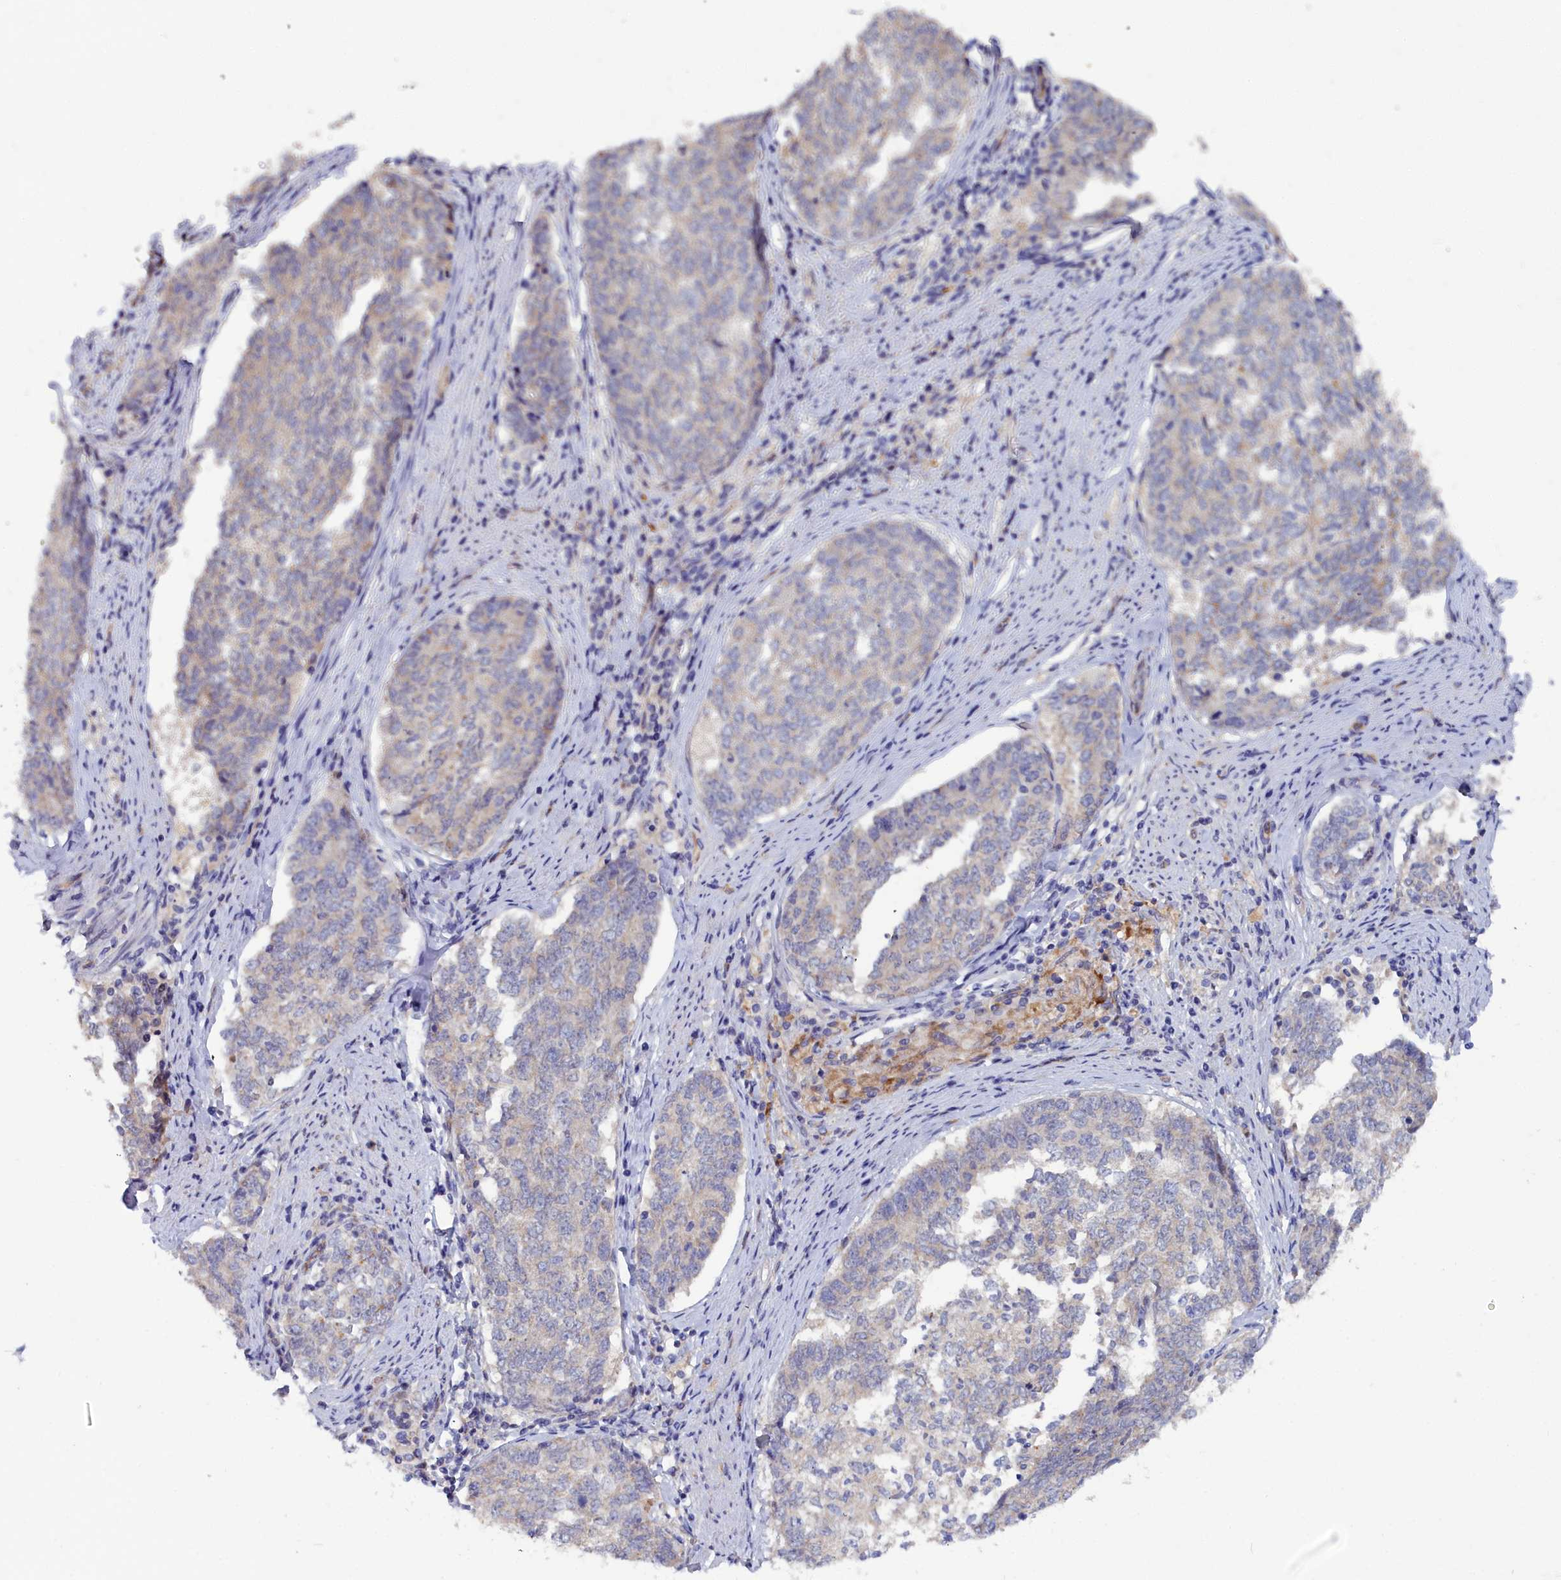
{"staining": {"intensity": "negative", "quantity": "none", "location": "none"}, "tissue": "endometrial cancer", "cell_type": "Tumor cells", "image_type": "cancer", "snomed": [{"axis": "morphology", "description": "Adenocarcinoma, NOS"}, {"axis": "topography", "description": "Endometrium"}], "caption": "Tumor cells show no significant expression in endometrial adenocarcinoma.", "gene": "RDX", "patient": {"sex": "female", "age": 80}}